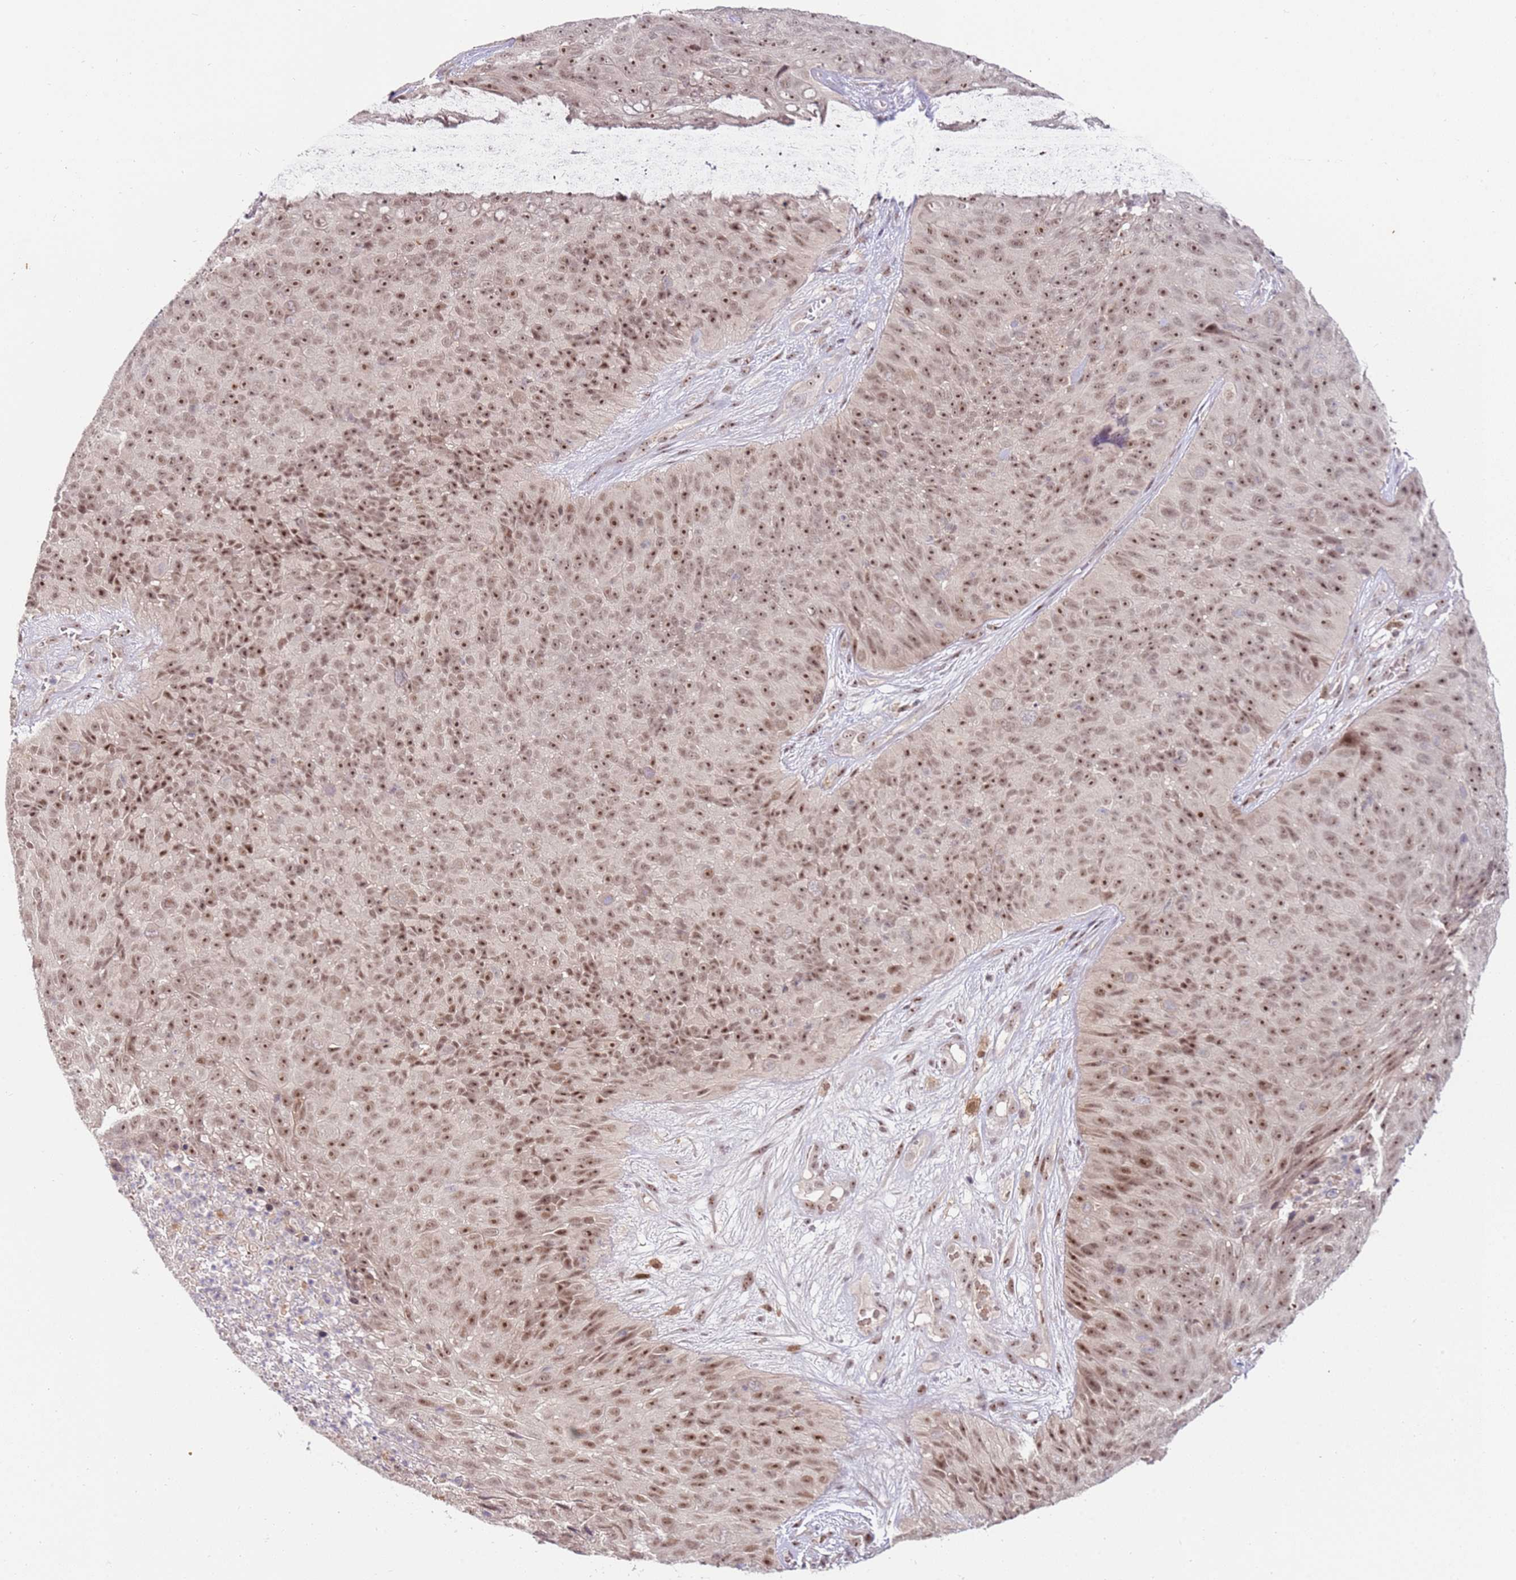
{"staining": {"intensity": "moderate", "quantity": ">75%", "location": "nuclear"}, "tissue": "skin cancer", "cell_type": "Tumor cells", "image_type": "cancer", "snomed": [{"axis": "morphology", "description": "Squamous cell carcinoma, NOS"}, {"axis": "topography", "description": "Skin"}], "caption": "IHC histopathology image of skin squamous cell carcinoma stained for a protein (brown), which reveals medium levels of moderate nuclear staining in about >75% of tumor cells.", "gene": "LGALSL", "patient": {"sex": "female", "age": 87}}